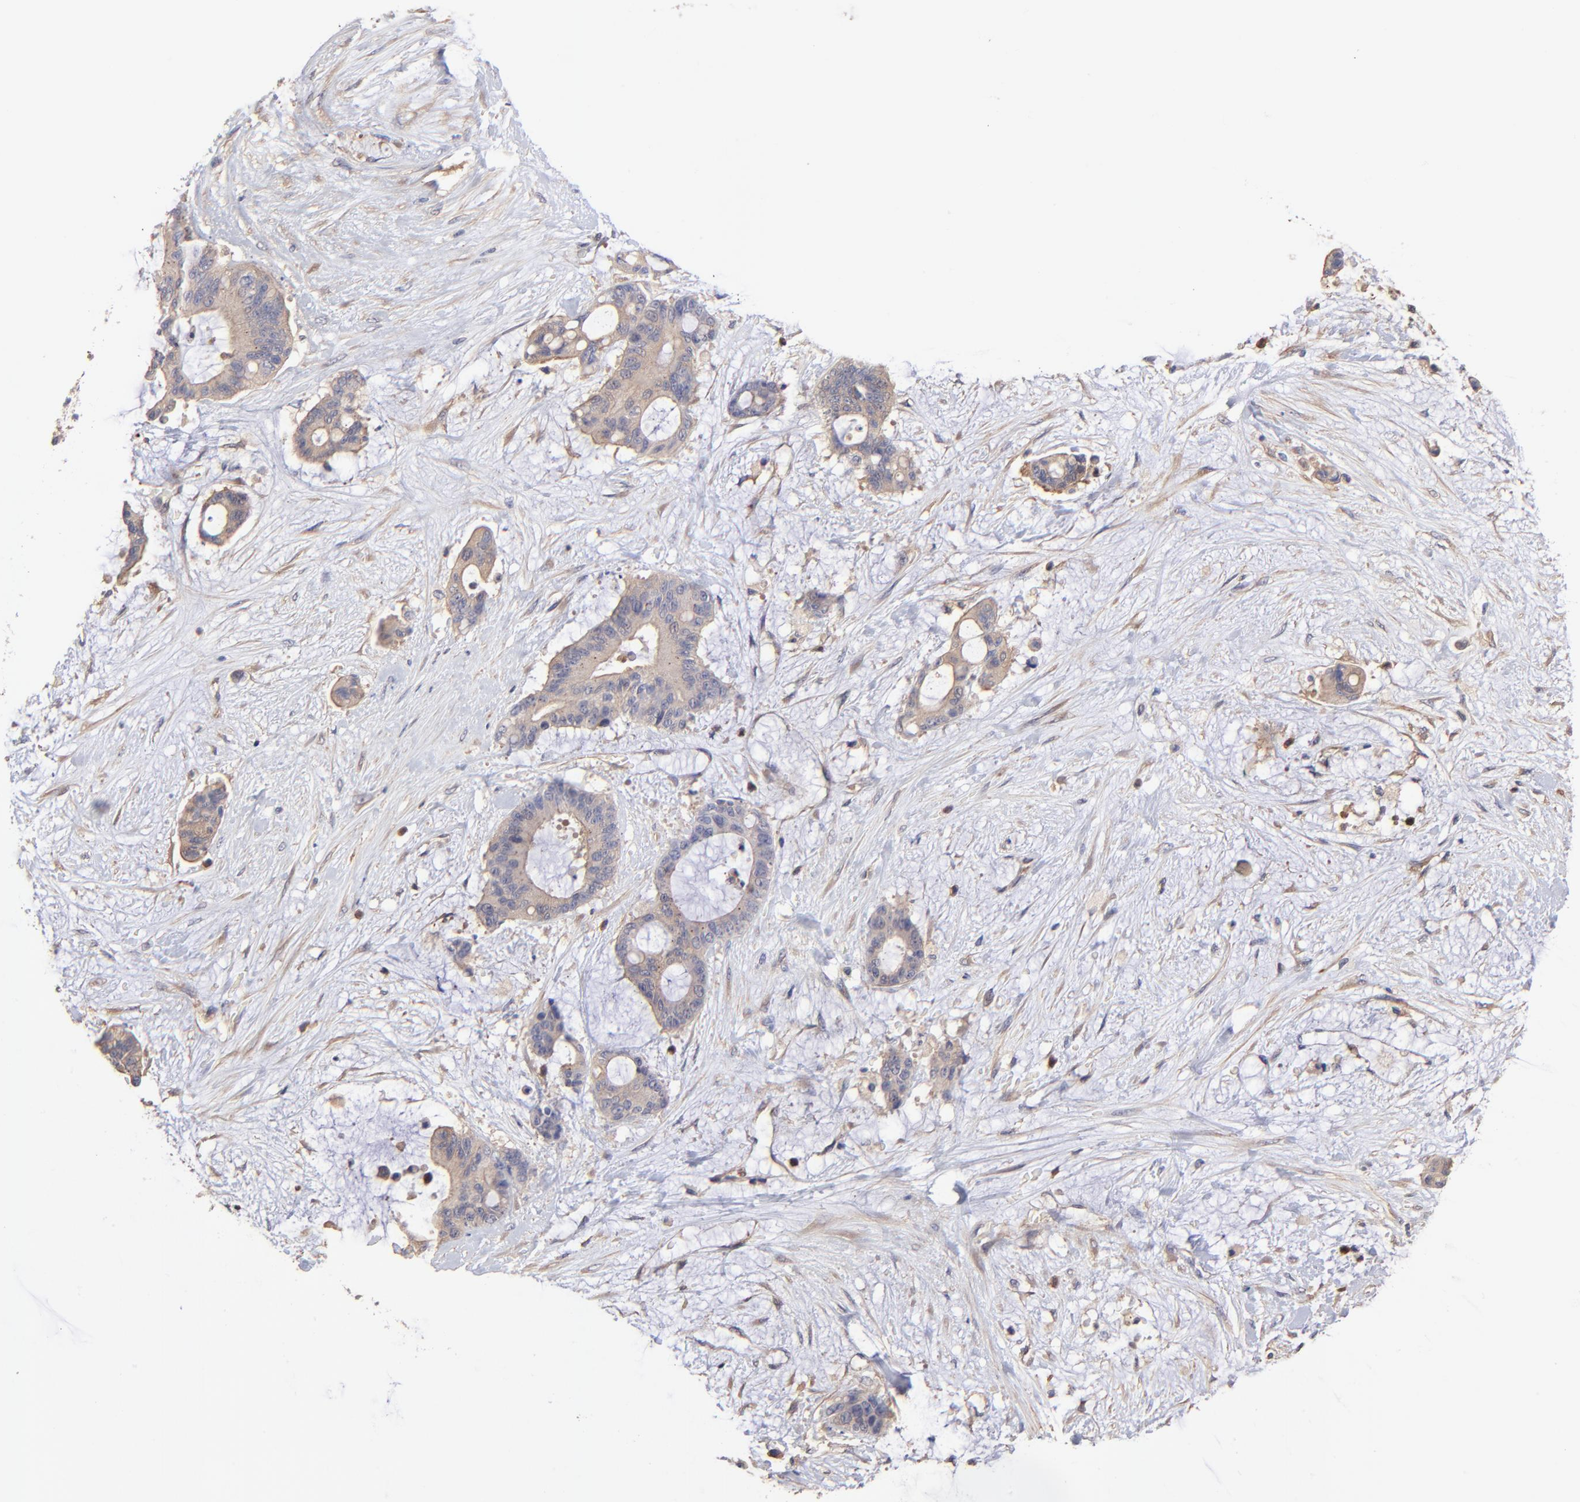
{"staining": {"intensity": "moderate", "quantity": ">75%", "location": "cytoplasmic/membranous"}, "tissue": "liver cancer", "cell_type": "Tumor cells", "image_type": "cancer", "snomed": [{"axis": "morphology", "description": "Cholangiocarcinoma"}, {"axis": "topography", "description": "Liver"}], "caption": "A histopathology image of liver cancer stained for a protein exhibits moderate cytoplasmic/membranous brown staining in tumor cells.", "gene": "ASB7", "patient": {"sex": "female", "age": 73}}